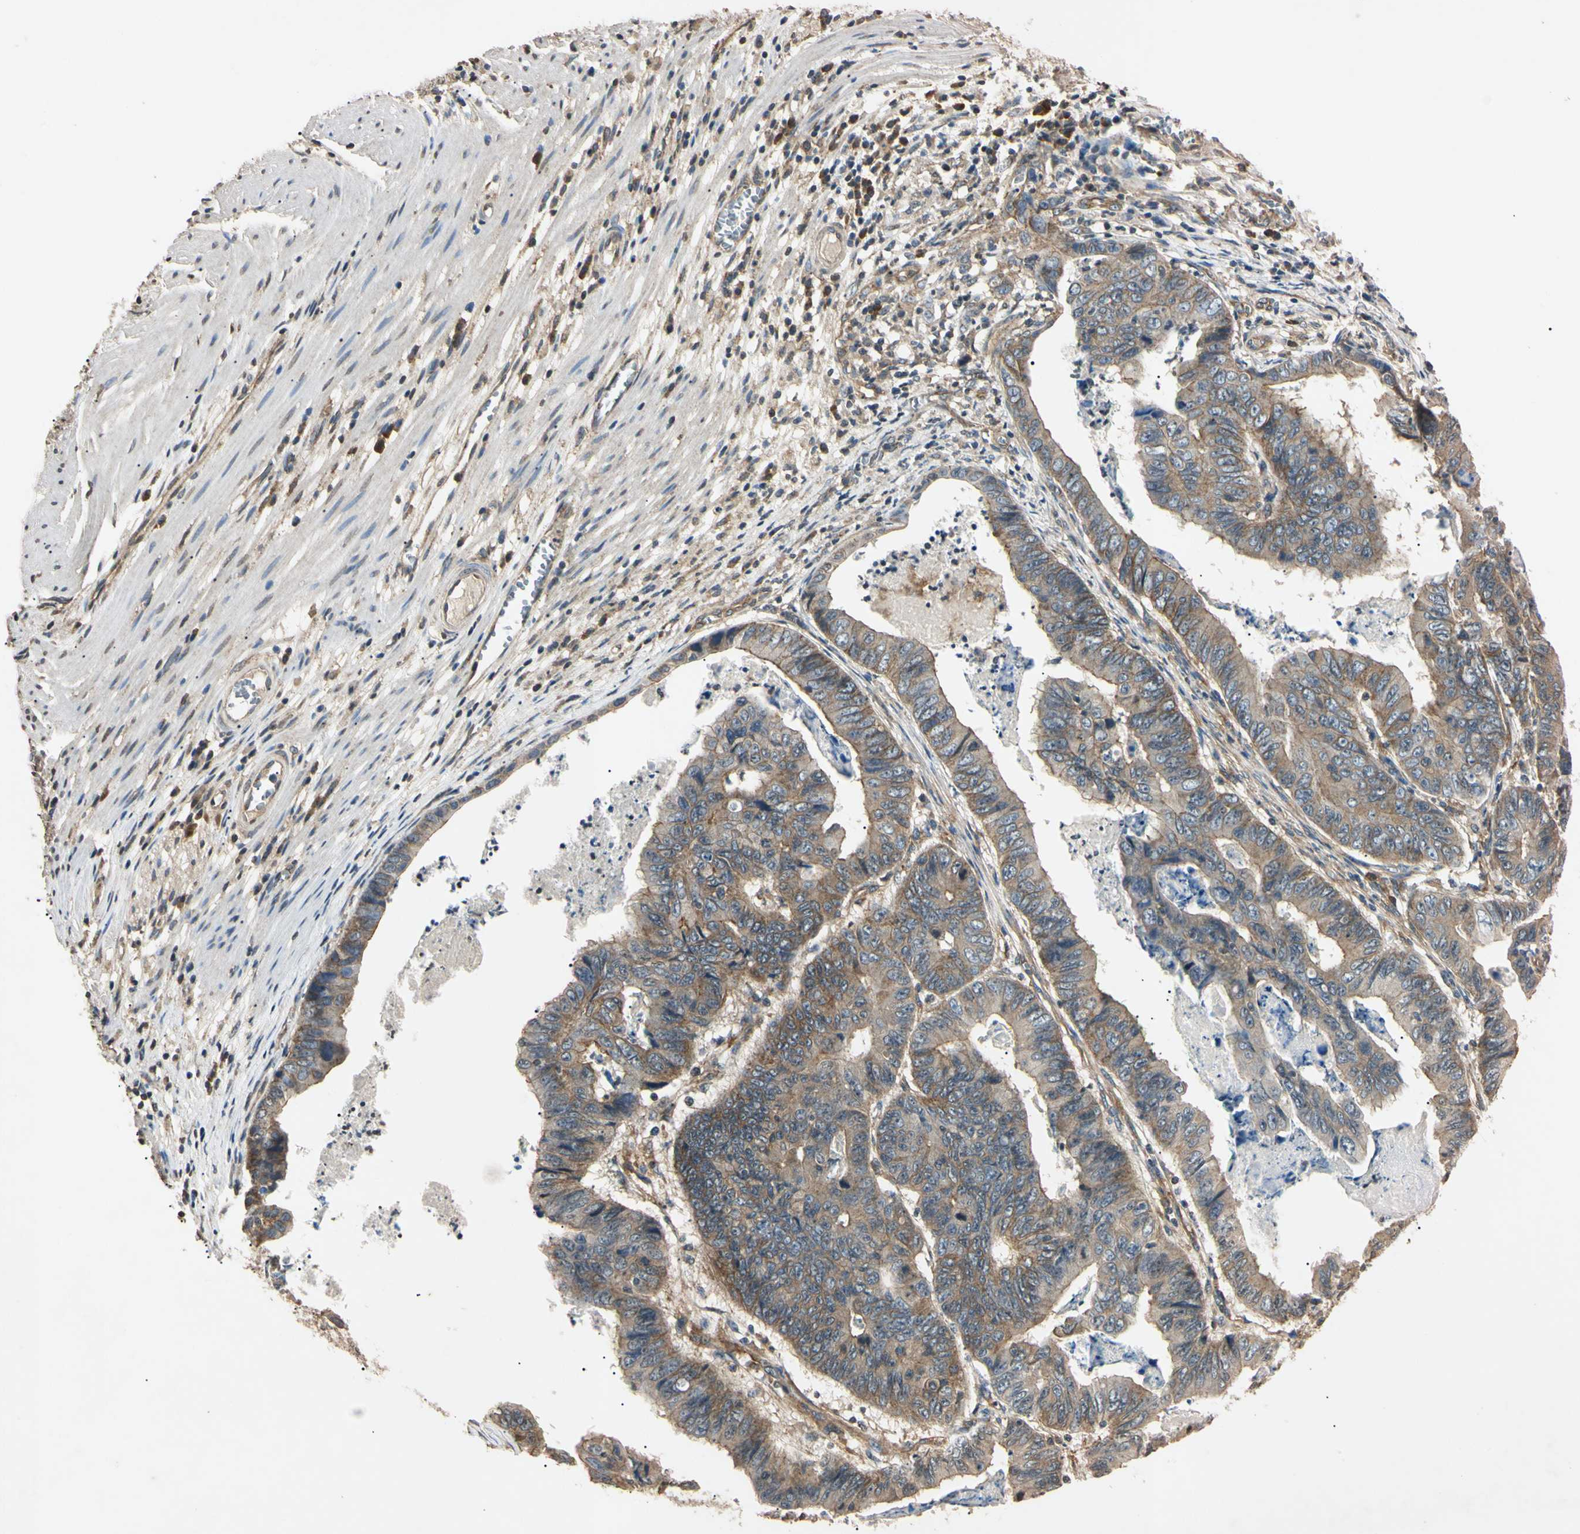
{"staining": {"intensity": "moderate", "quantity": "25%-75%", "location": "cytoplasmic/membranous"}, "tissue": "stomach cancer", "cell_type": "Tumor cells", "image_type": "cancer", "snomed": [{"axis": "morphology", "description": "Adenocarcinoma, NOS"}, {"axis": "topography", "description": "Stomach, lower"}], "caption": "An image showing moderate cytoplasmic/membranous positivity in approximately 25%-75% of tumor cells in stomach cancer, as visualized by brown immunohistochemical staining.", "gene": "EPN1", "patient": {"sex": "male", "age": 77}}